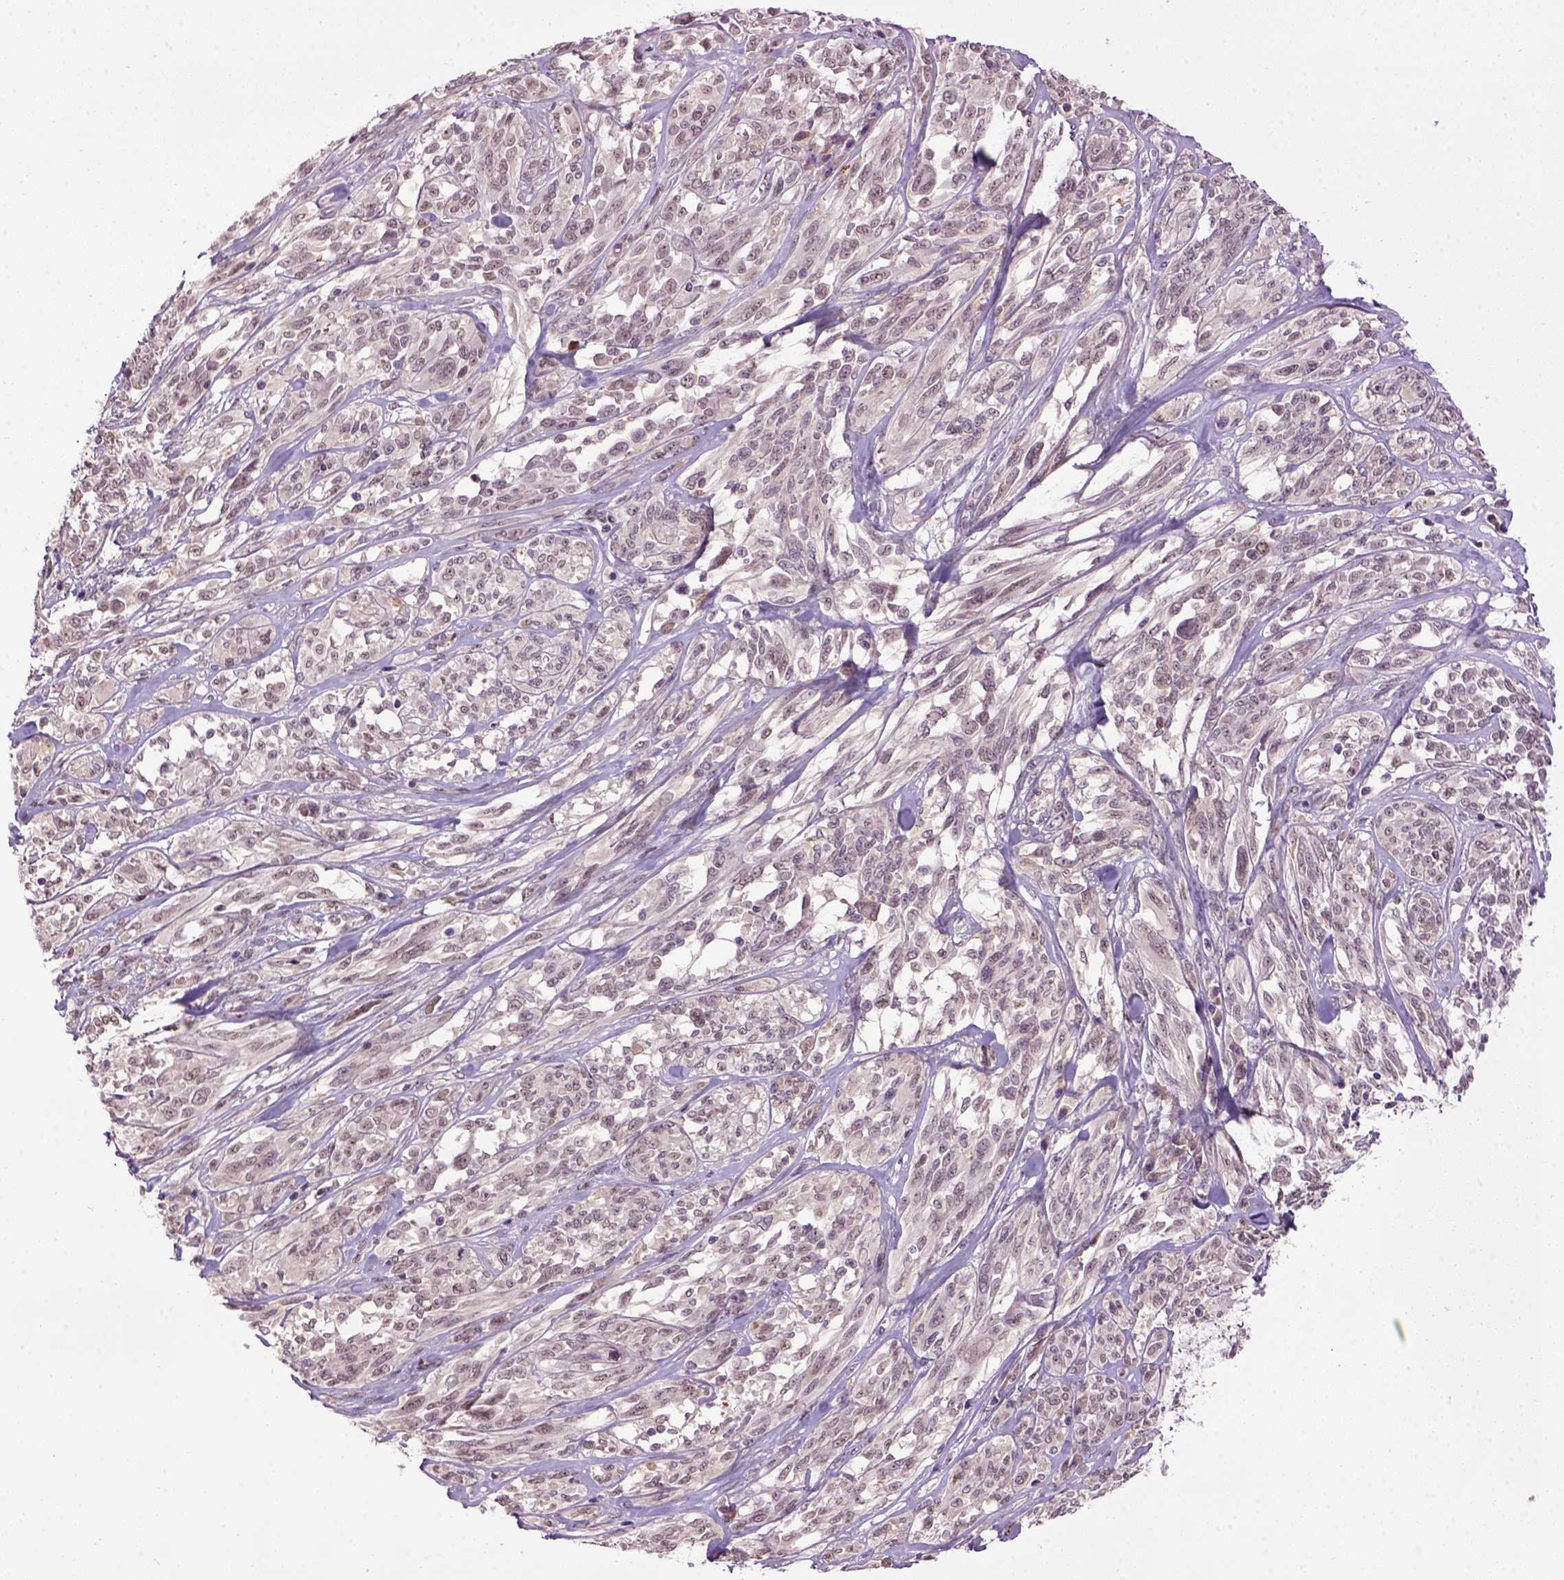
{"staining": {"intensity": "negative", "quantity": "none", "location": "none"}, "tissue": "melanoma", "cell_type": "Tumor cells", "image_type": "cancer", "snomed": [{"axis": "morphology", "description": "Malignant melanoma, NOS"}, {"axis": "topography", "description": "Skin"}], "caption": "A micrograph of human melanoma is negative for staining in tumor cells.", "gene": "RAB43", "patient": {"sex": "female", "age": 91}}